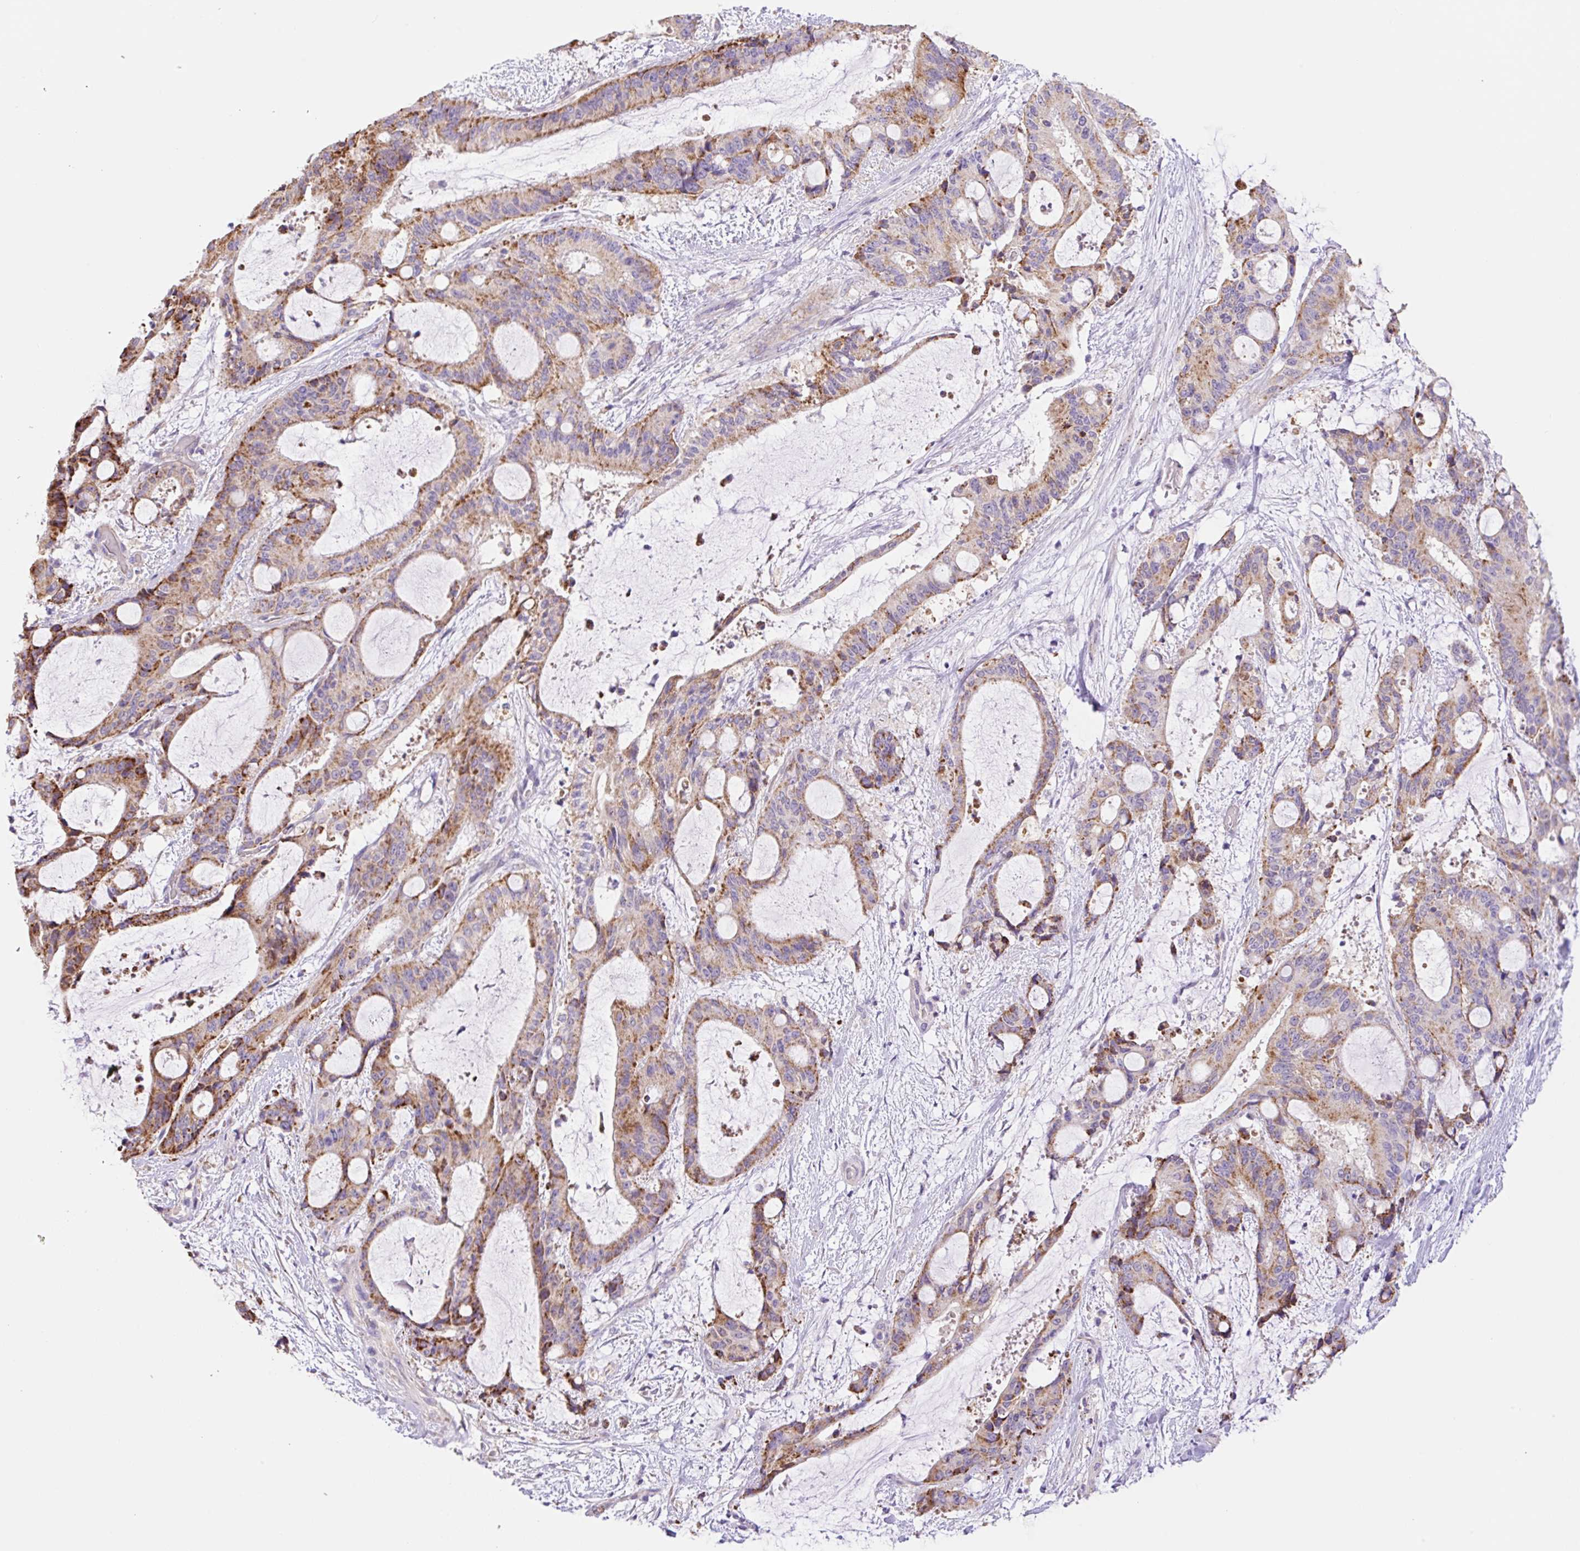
{"staining": {"intensity": "moderate", "quantity": ">75%", "location": "cytoplasmic/membranous"}, "tissue": "liver cancer", "cell_type": "Tumor cells", "image_type": "cancer", "snomed": [{"axis": "morphology", "description": "Normal tissue, NOS"}, {"axis": "morphology", "description": "Cholangiocarcinoma"}, {"axis": "topography", "description": "Liver"}, {"axis": "topography", "description": "Peripheral nerve tissue"}], "caption": "Cholangiocarcinoma (liver) stained with immunohistochemistry displays moderate cytoplasmic/membranous staining in about >75% of tumor cells. Immunohistochemistry stains the protein in brown and the nuclei are stained blue.", "gene": "COPZ2", "patient": {"sex": "female", "age": 73}}